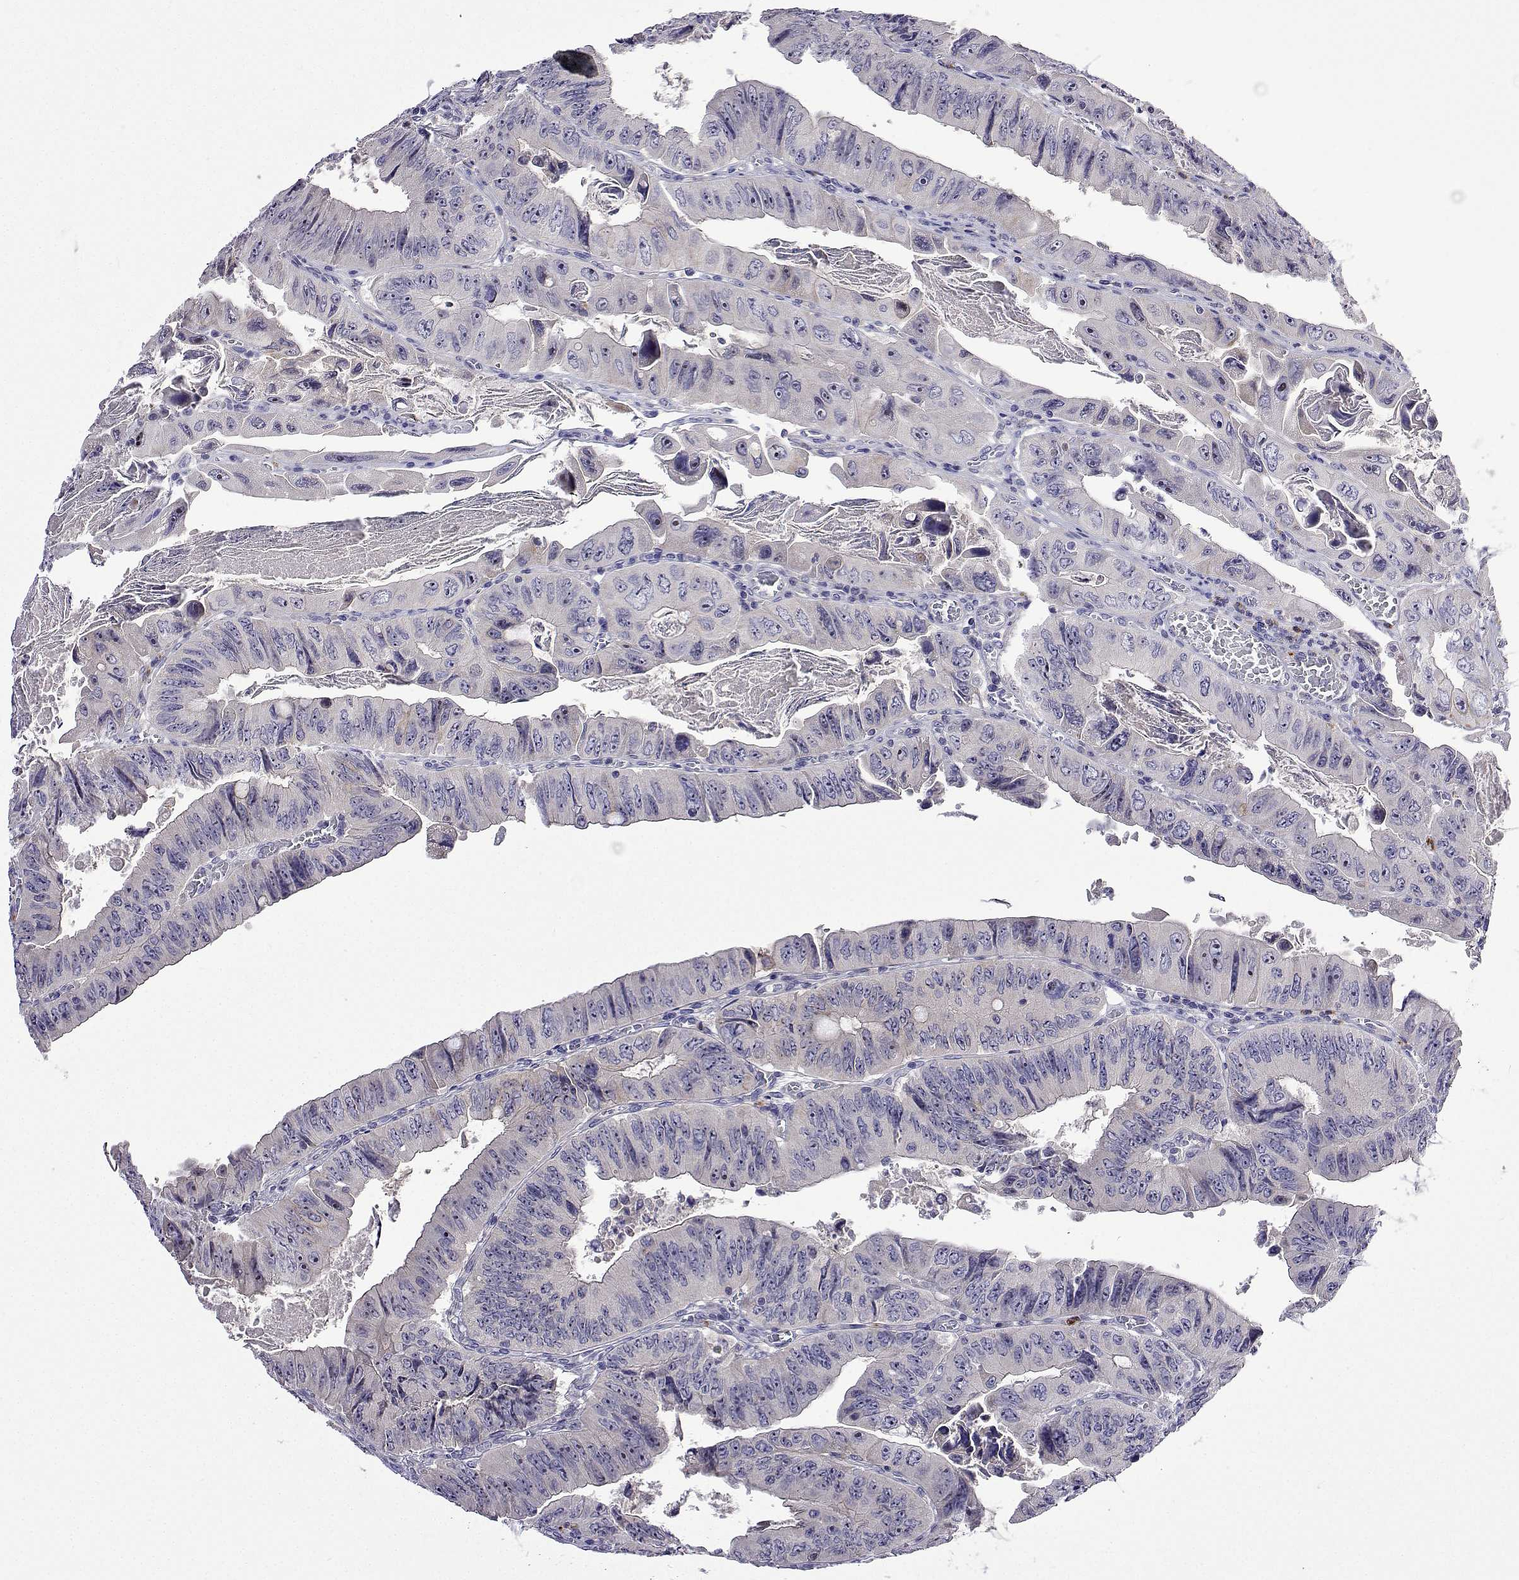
{"staining": {"intensity": "negative", "quantity": "none", "location": "none"}, "tissue": "colorectal cancer", "cell_type": "Tumor cells", "image_type": "cancer", "snomed": [{"axis": "morphology", "description": "Adenocarcinoma, NOS"}, {"axis": "topography", "description": "Colon"}], "caption": "Immunohistochemical staining of colorectal cancer shows no significant staining in tumor cells.", "gene": "SULT2A1", "patient": {"sex": "female", "age": 84}}